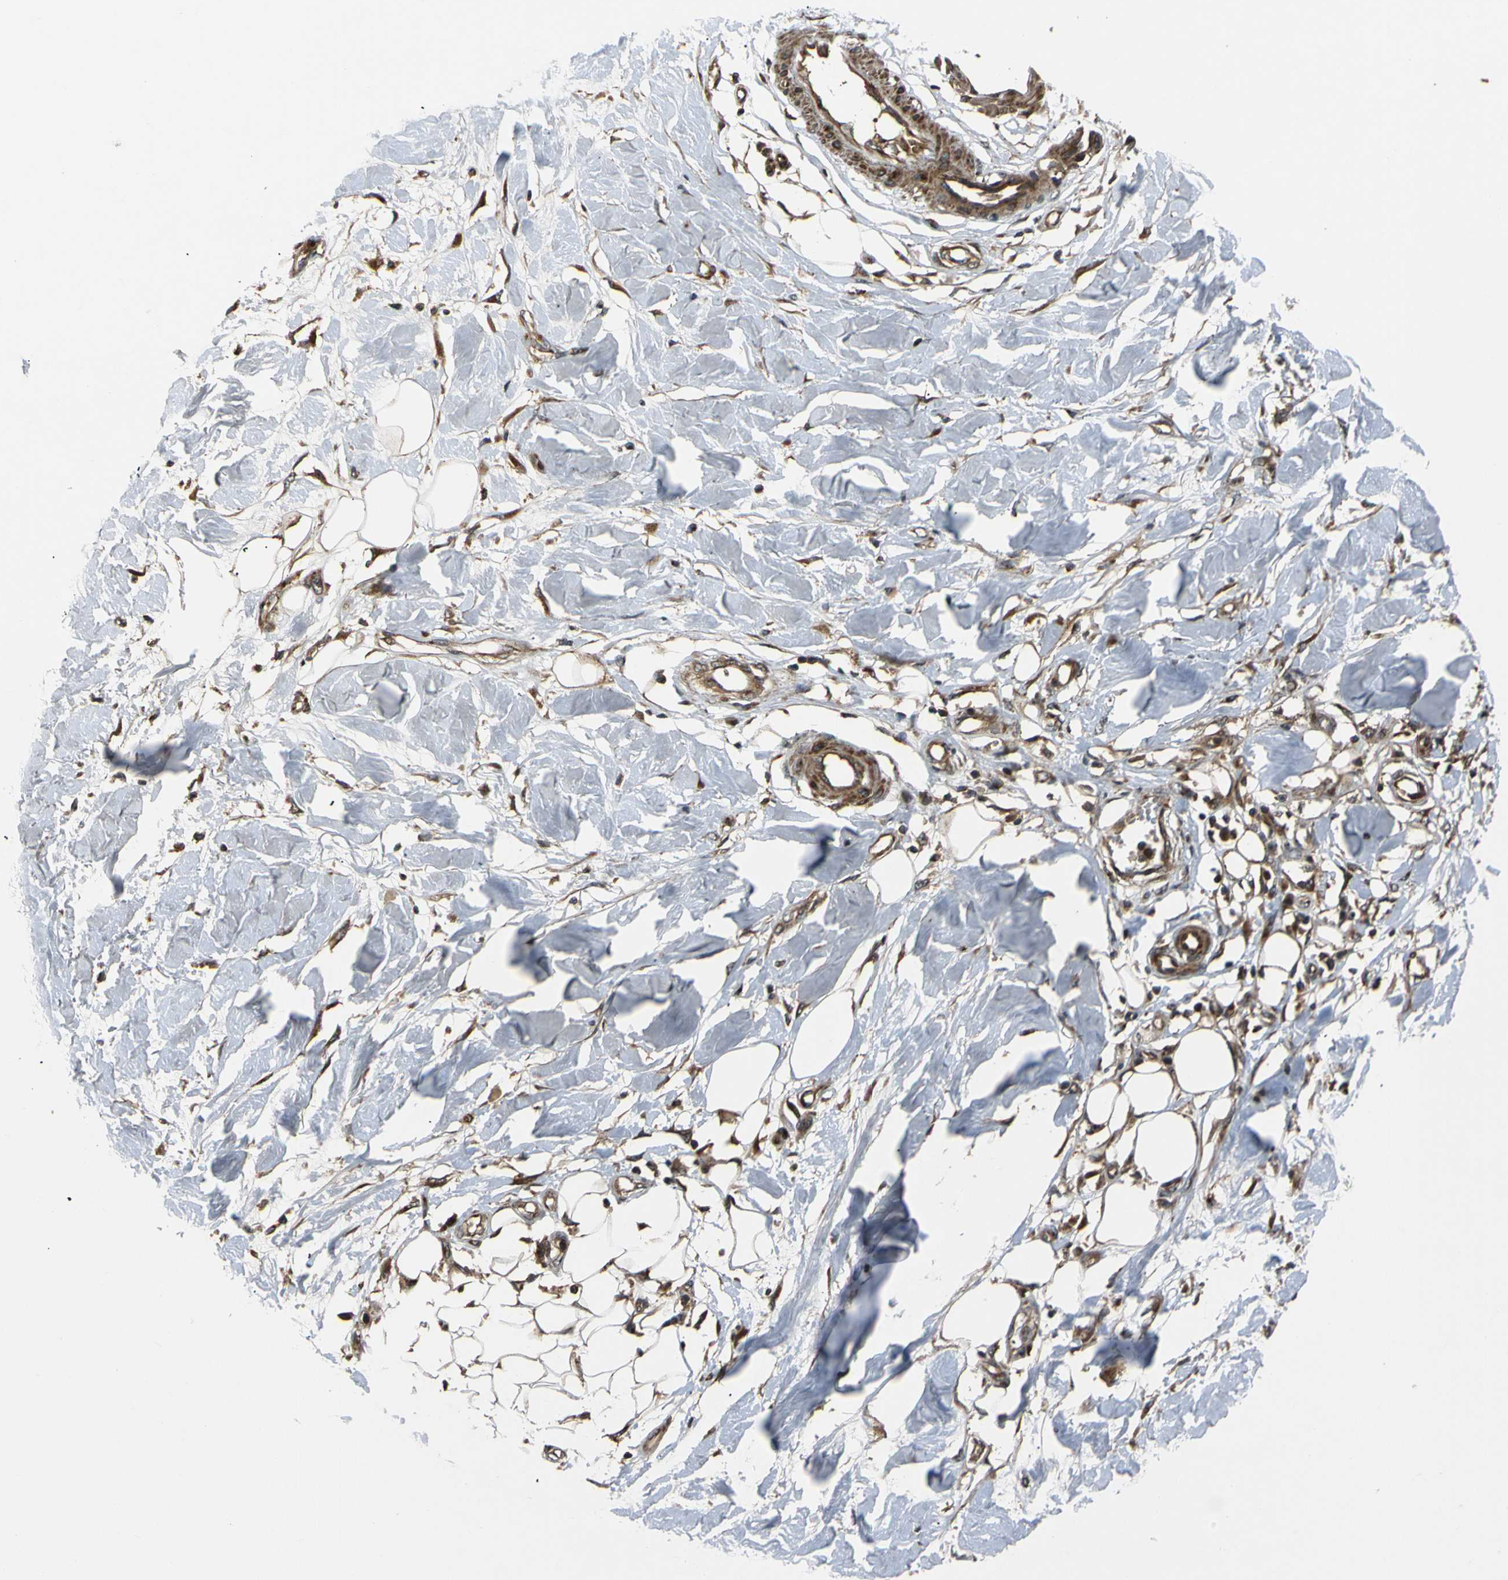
{"staining": {"intensity": "moderate", "quantity": ">75%", "location": "cytoplasmic/membranous,nuclear"}, "tissue": "adipose tissue", "cell_type": "Adipocytes", "image_type": "normal", "snomed": [{"axis": "morphology", "description": "Normal tissue, NOS"}, {"axis": "morphology", "description": "Squamous cell carcinoma, NOS"}, {"axis": "topography", "description": "Skin"}, {"axis": "topography", "description": "Peripheral nerve tissue"}], "caption": "Immunohistochemistry (IHC) micrograph of normal adipose tissue: adipose tissue stained using IHC demonstrates medium levels of moderate protein expression localized specifically in the cytoplasmic/membranous,nuclear of adipocytes, appearing as a cytoplasmic/membranous,nuclear brown color.", "gene": "AKAP9", "patient": {"sex": "male", "age": 83}}